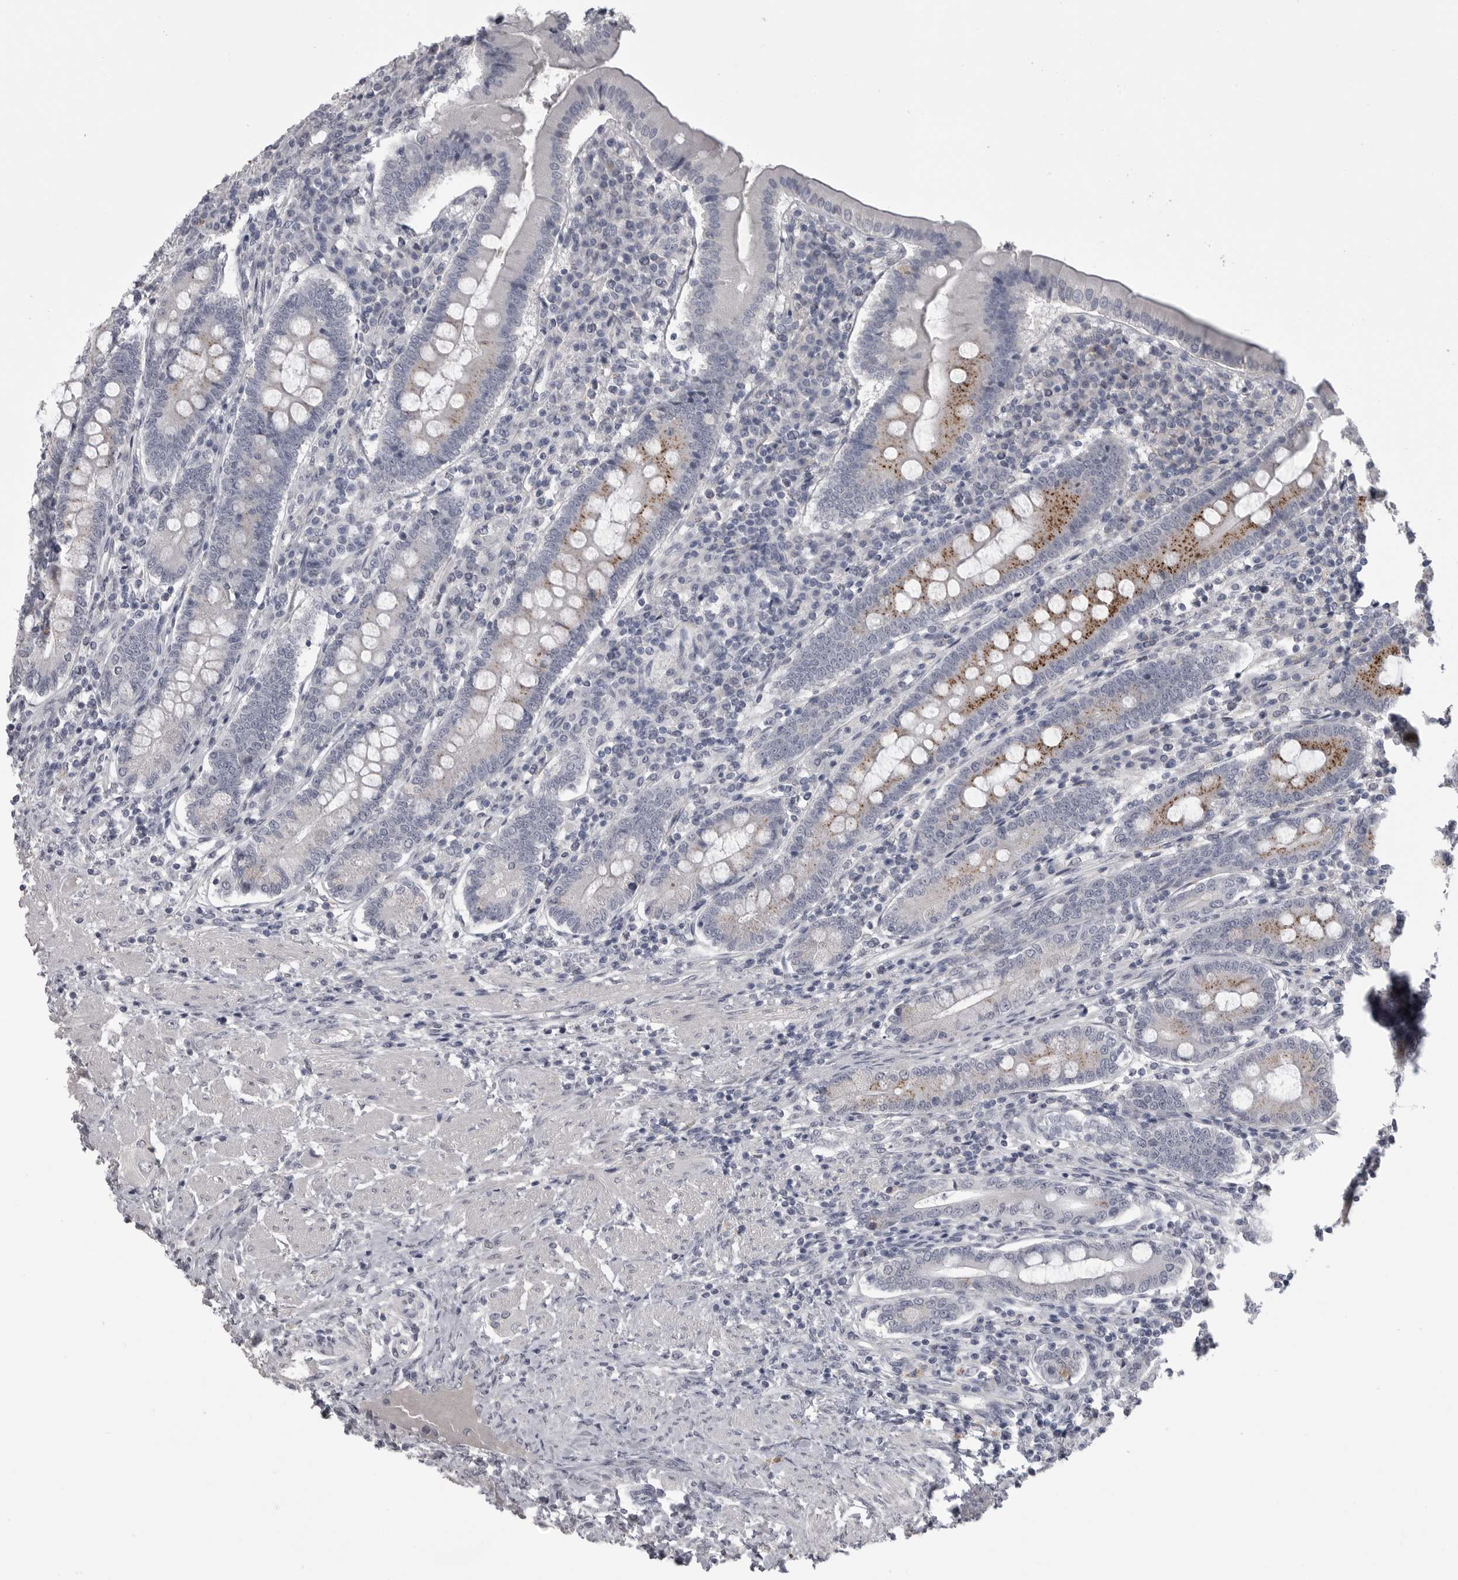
{"staining": {"intensity": "negative", "quantity": "none", "location": "none"}, "tissue": "duodenum", "cell_type": "Glandular cells", "image_type": "normal", "snomed": [{"axis": "morphology", "description": "Normal tissue, NOS"}, {"axis": "morphology", "description": "Adenocarcinoma, NOS"}, {"axis": "topography", "description": "Pancreas"}, {"axis": "topography", "description": "Duodenum"}], "caption": "This is a image of immunohistochemistry staining of benign duodenum, which shows no staining in glandular cells.", "gene": "SERPING1", "patient": {"sex": "male", "age": 50}}